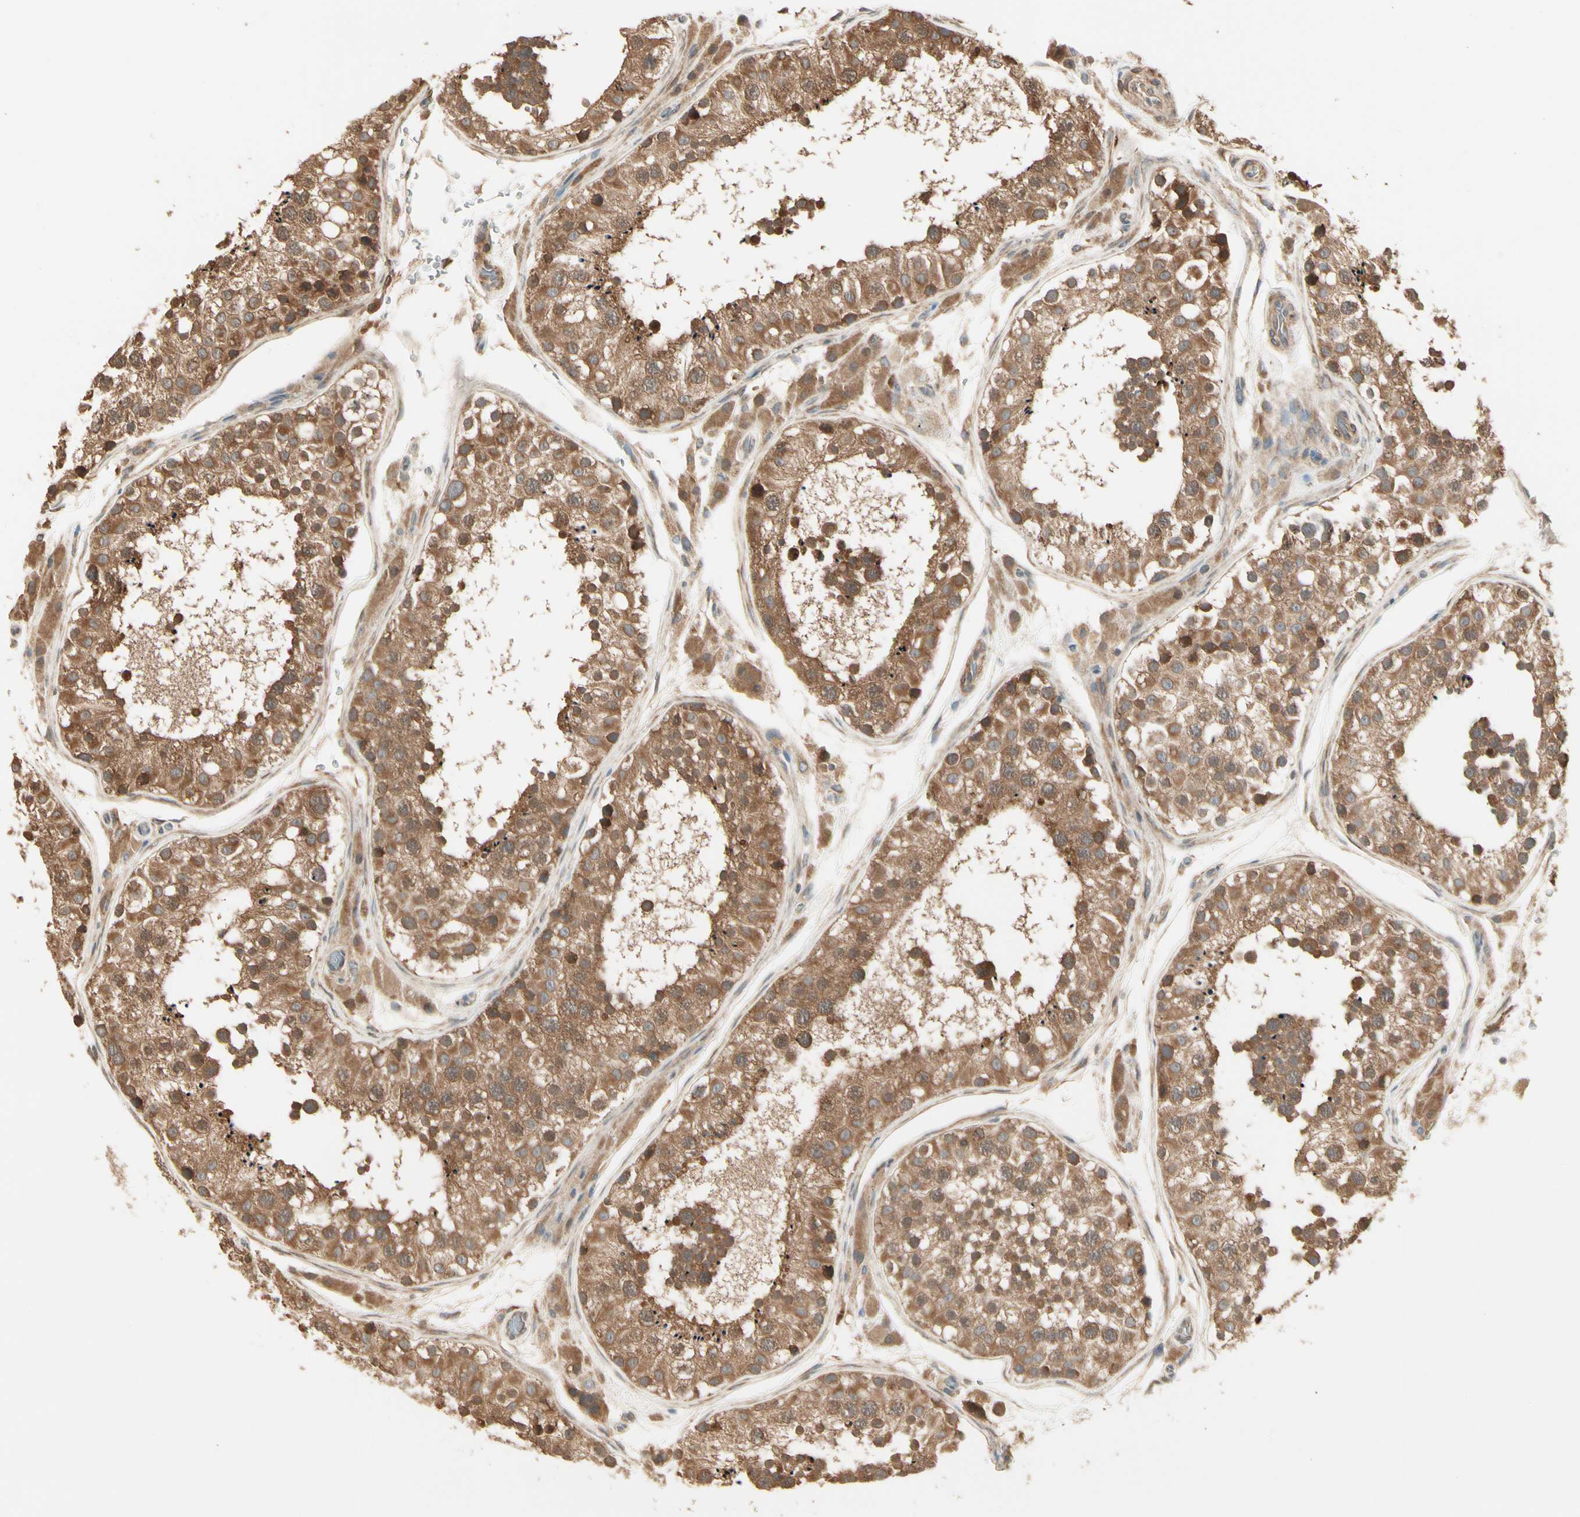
{"staining": {"intensity": "strong", "quantity": ">75%", "location": "cytoplasmic/membranous"}, "tissue": "testis", "cell_type": "Cells in seminiferous ducts", "image_type": "normal", "snomed": [{"axis": "morphology", "description": "Normal tissue, NOS"}, {"axis": "topography", "description": "Testis"}, {"axis": "topography", "description": "Epididymis"}], "caption": "About >75% of cells in seminiferous ducts in benign testis show strong cytoplasmic/membranous protein positivity as visualized by brown immunohistochemical staining.", "gene": "IRAG1", "patient": {"sex": "male", "age": 26}}